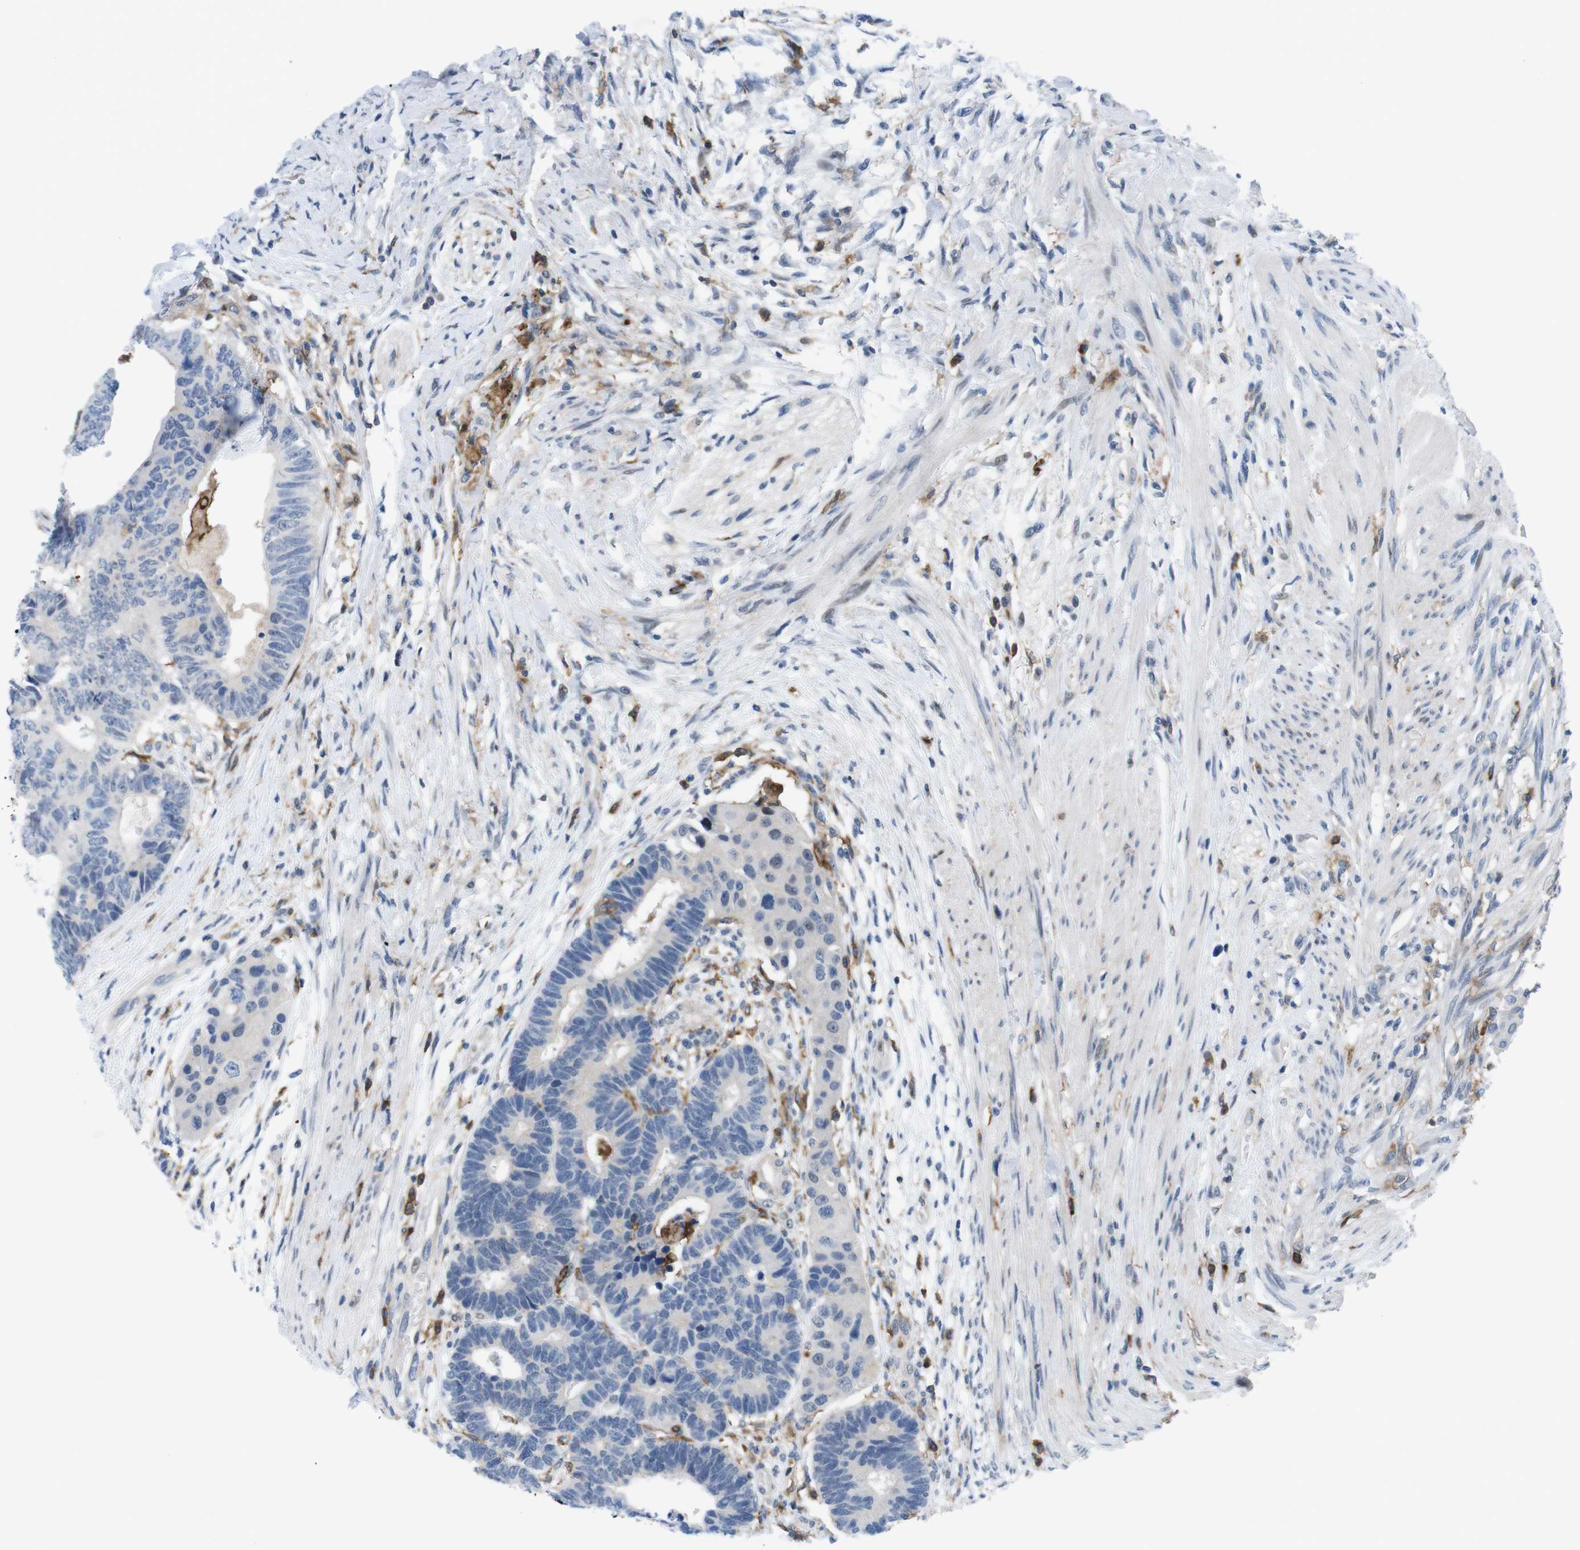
{"staining": {"intensity": "negative", "quantity": "none", "location": "none"}, "tissue": "colorectal cancer", "cell_type": "Tumor cells", "image_type": "cancer", "snomed": [{"axis": "morphology", "description": "Adenocarcinoma, NOS"}, {"axis": "topography", "description": "Rectum"}], "caption": "A photomicrograph of adenocarcinoma (colorectal) stained for a protein demonstrates no brown staining in tumor cells.", "gene": "CD300C", "patient": {"sex": "male", "age": 51}}